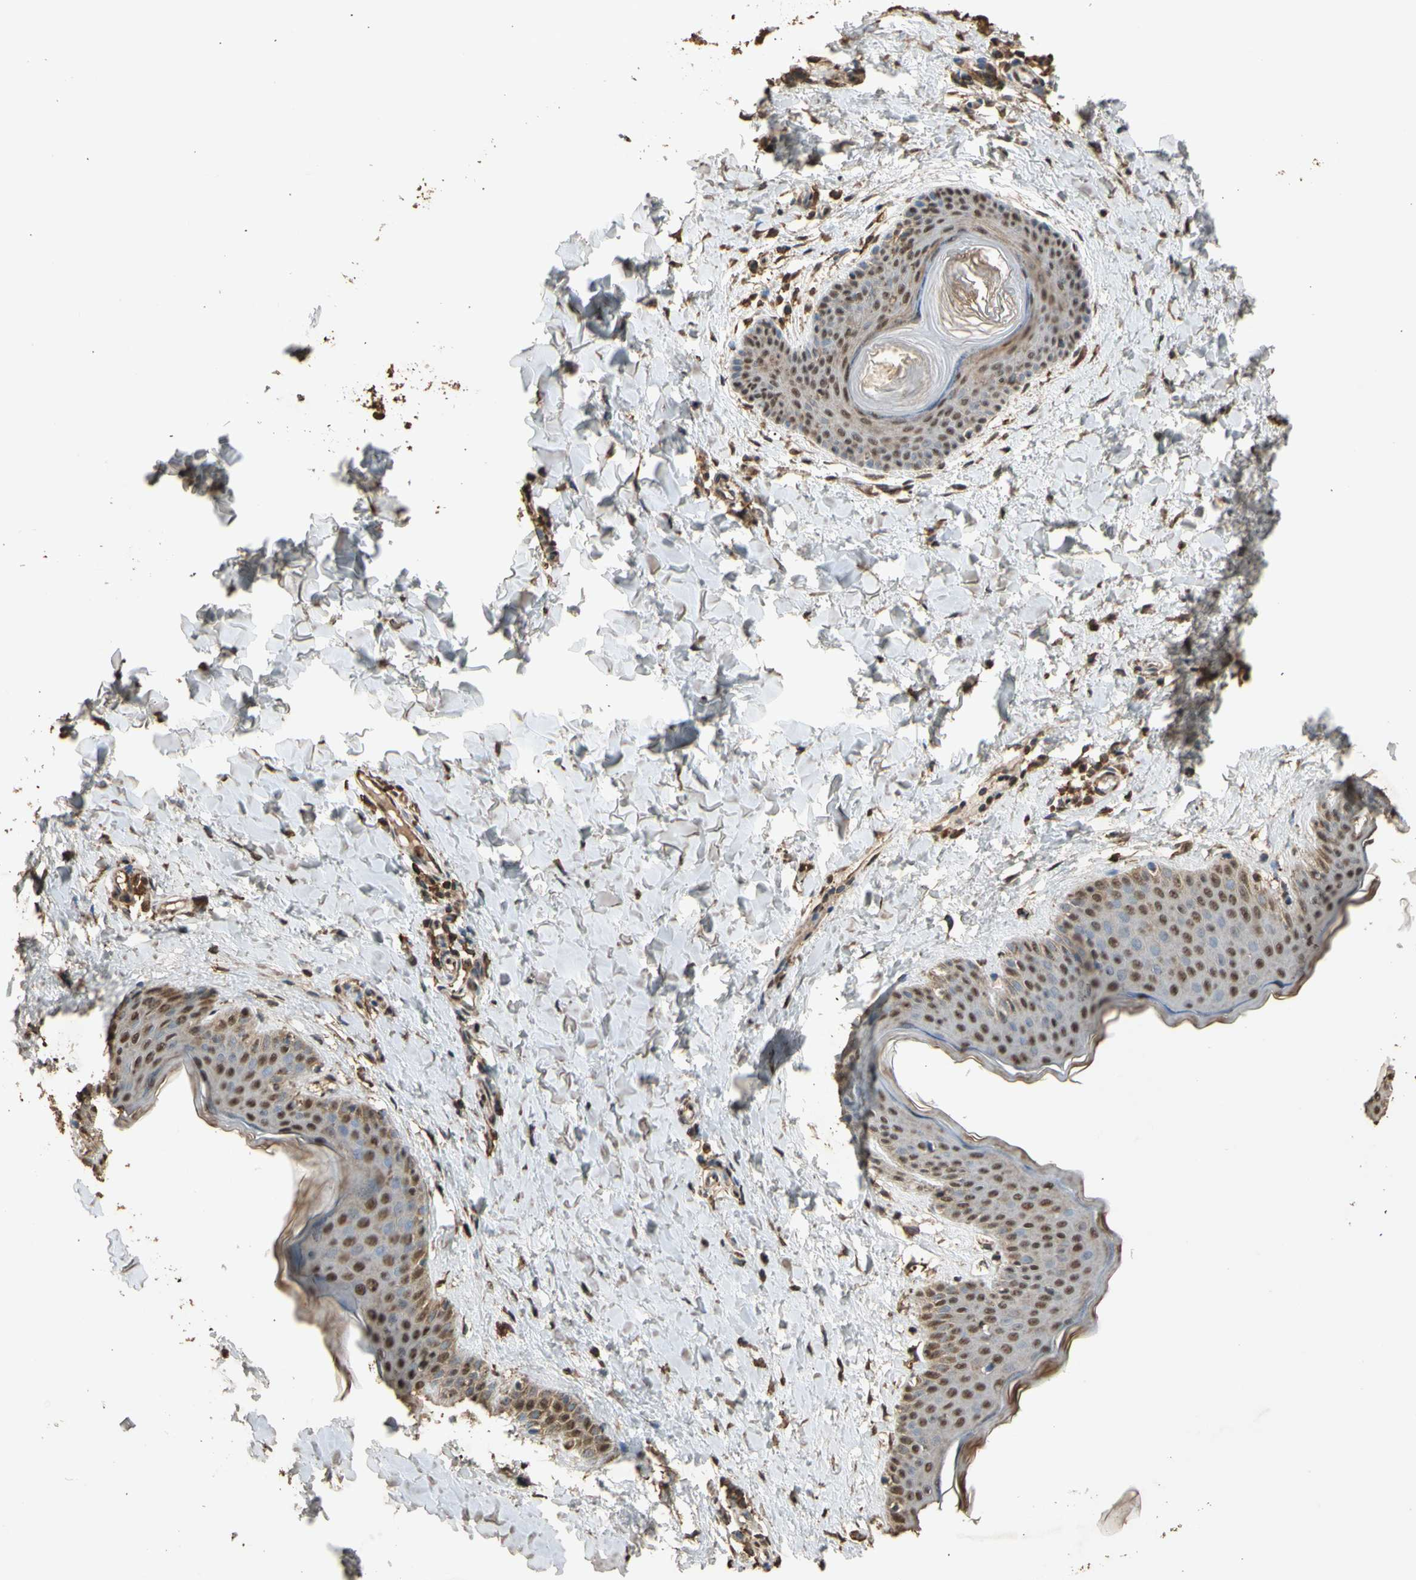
{"staining": {"intensity": "moderate", "quantity": ">75%", "location": "cytoplasmic/membranous"}, "tissue": "skin", "cell_type": "Fibroblasts", "image_type": "normal", "snomed": [{"axis": "morphology", "description": "Normal tissue, NOS"}, {"axis": "topography", "description": "Skin"}], "caption": "Moderate cytoplasmic/membranous staining for a protein is identified in about >75% of fibroblasts of unremarkable skin using immunohistochemistry (IHC).", "gene": "TNFSF13B", "patient": {"sex": "female", "age": 17}}